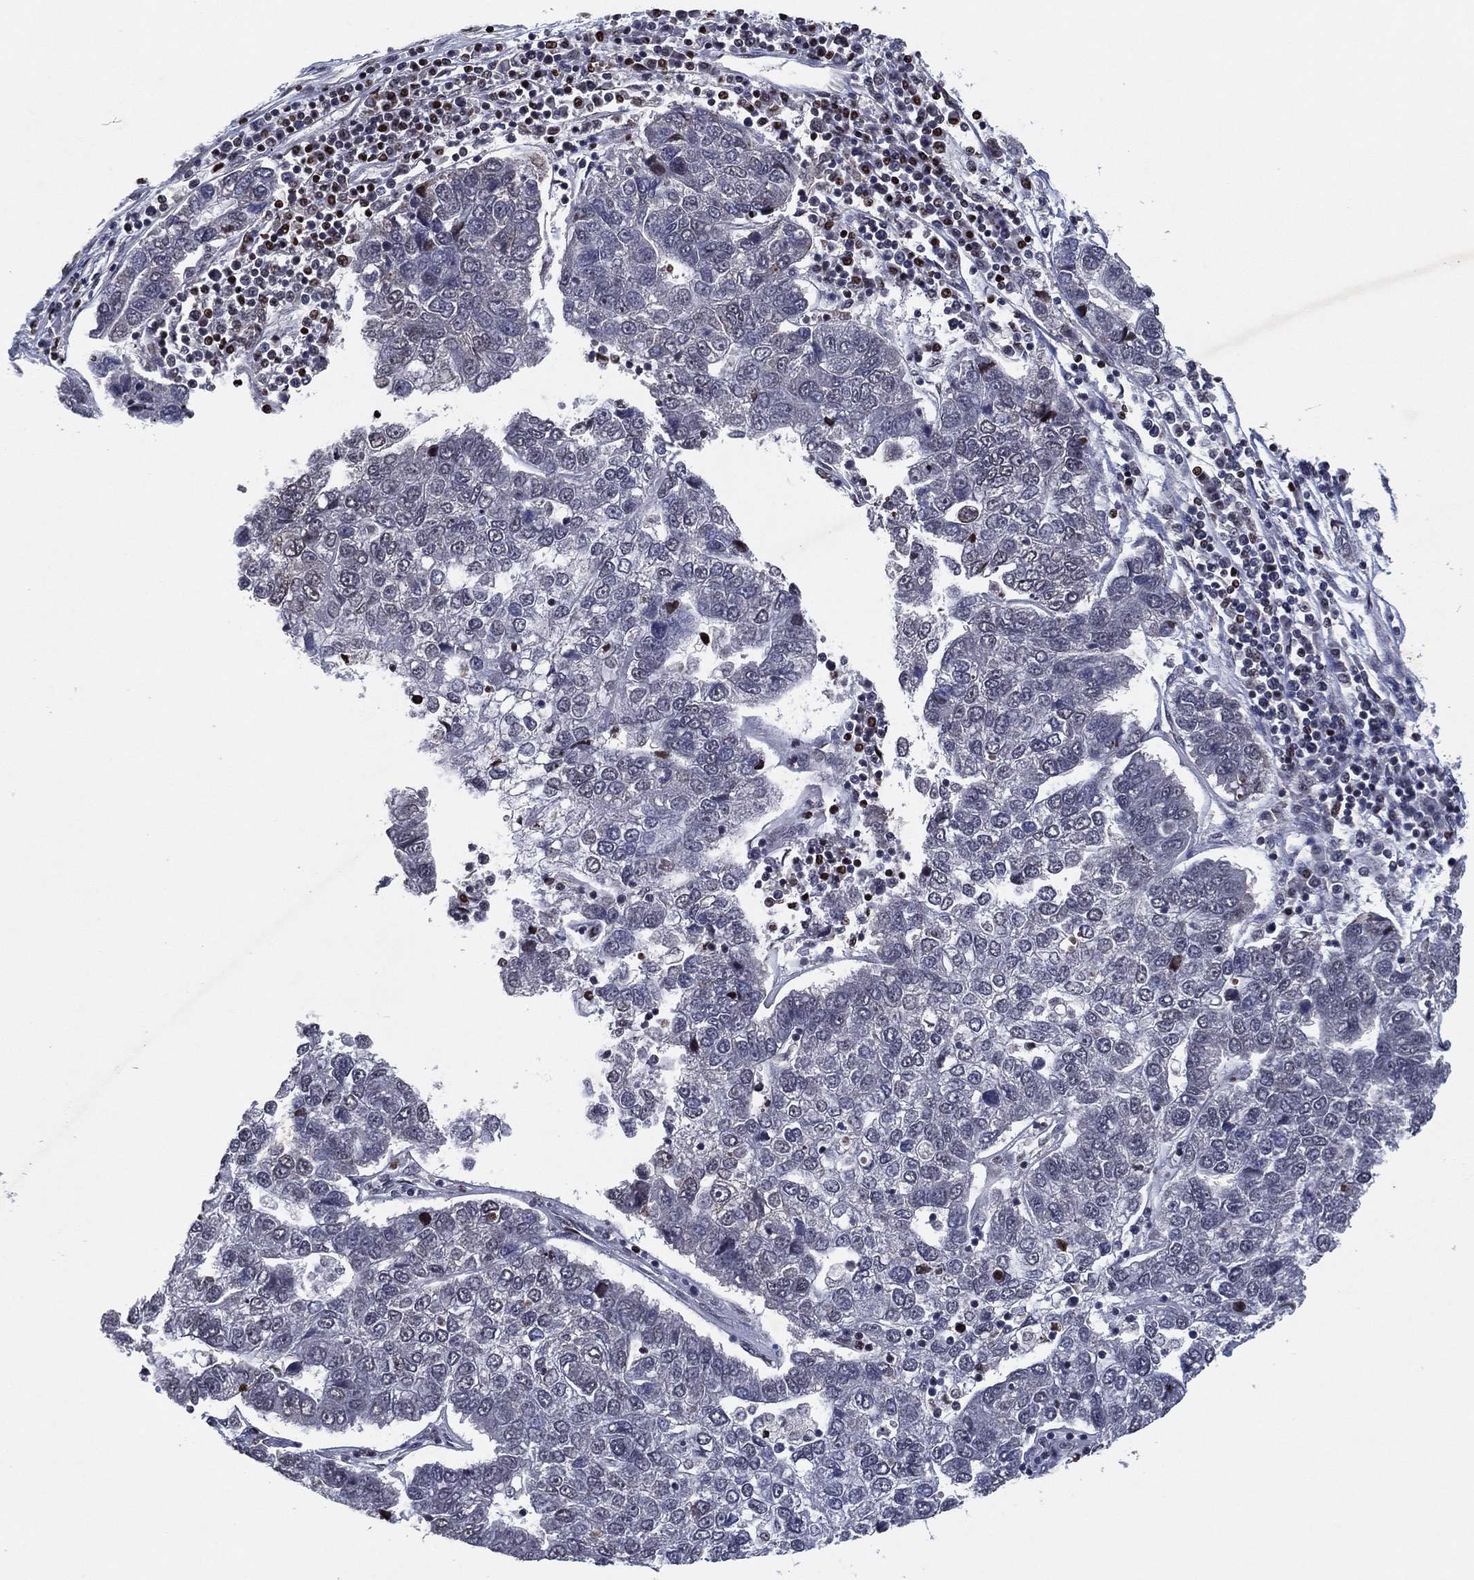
{"staining": {"intensity": "negative", "quantity": "none", "location": "none"}, "tissue": "pancreatic cancer", "cell_type": "Tumor cells", "image_type": "cancer", "snomed": [{"axis": "morphology", "description": "Adenocarcinoma, NOS"}, {"axis": "topography", "description": "Pancreas"}], "caption": "Human pancreatic cancer (adenocarcinoma) stained for a protein using IHC shows no positivity in tumor cells.", "gene": "ZBTB42", "patient": {"sex": "female", "age": 61}}